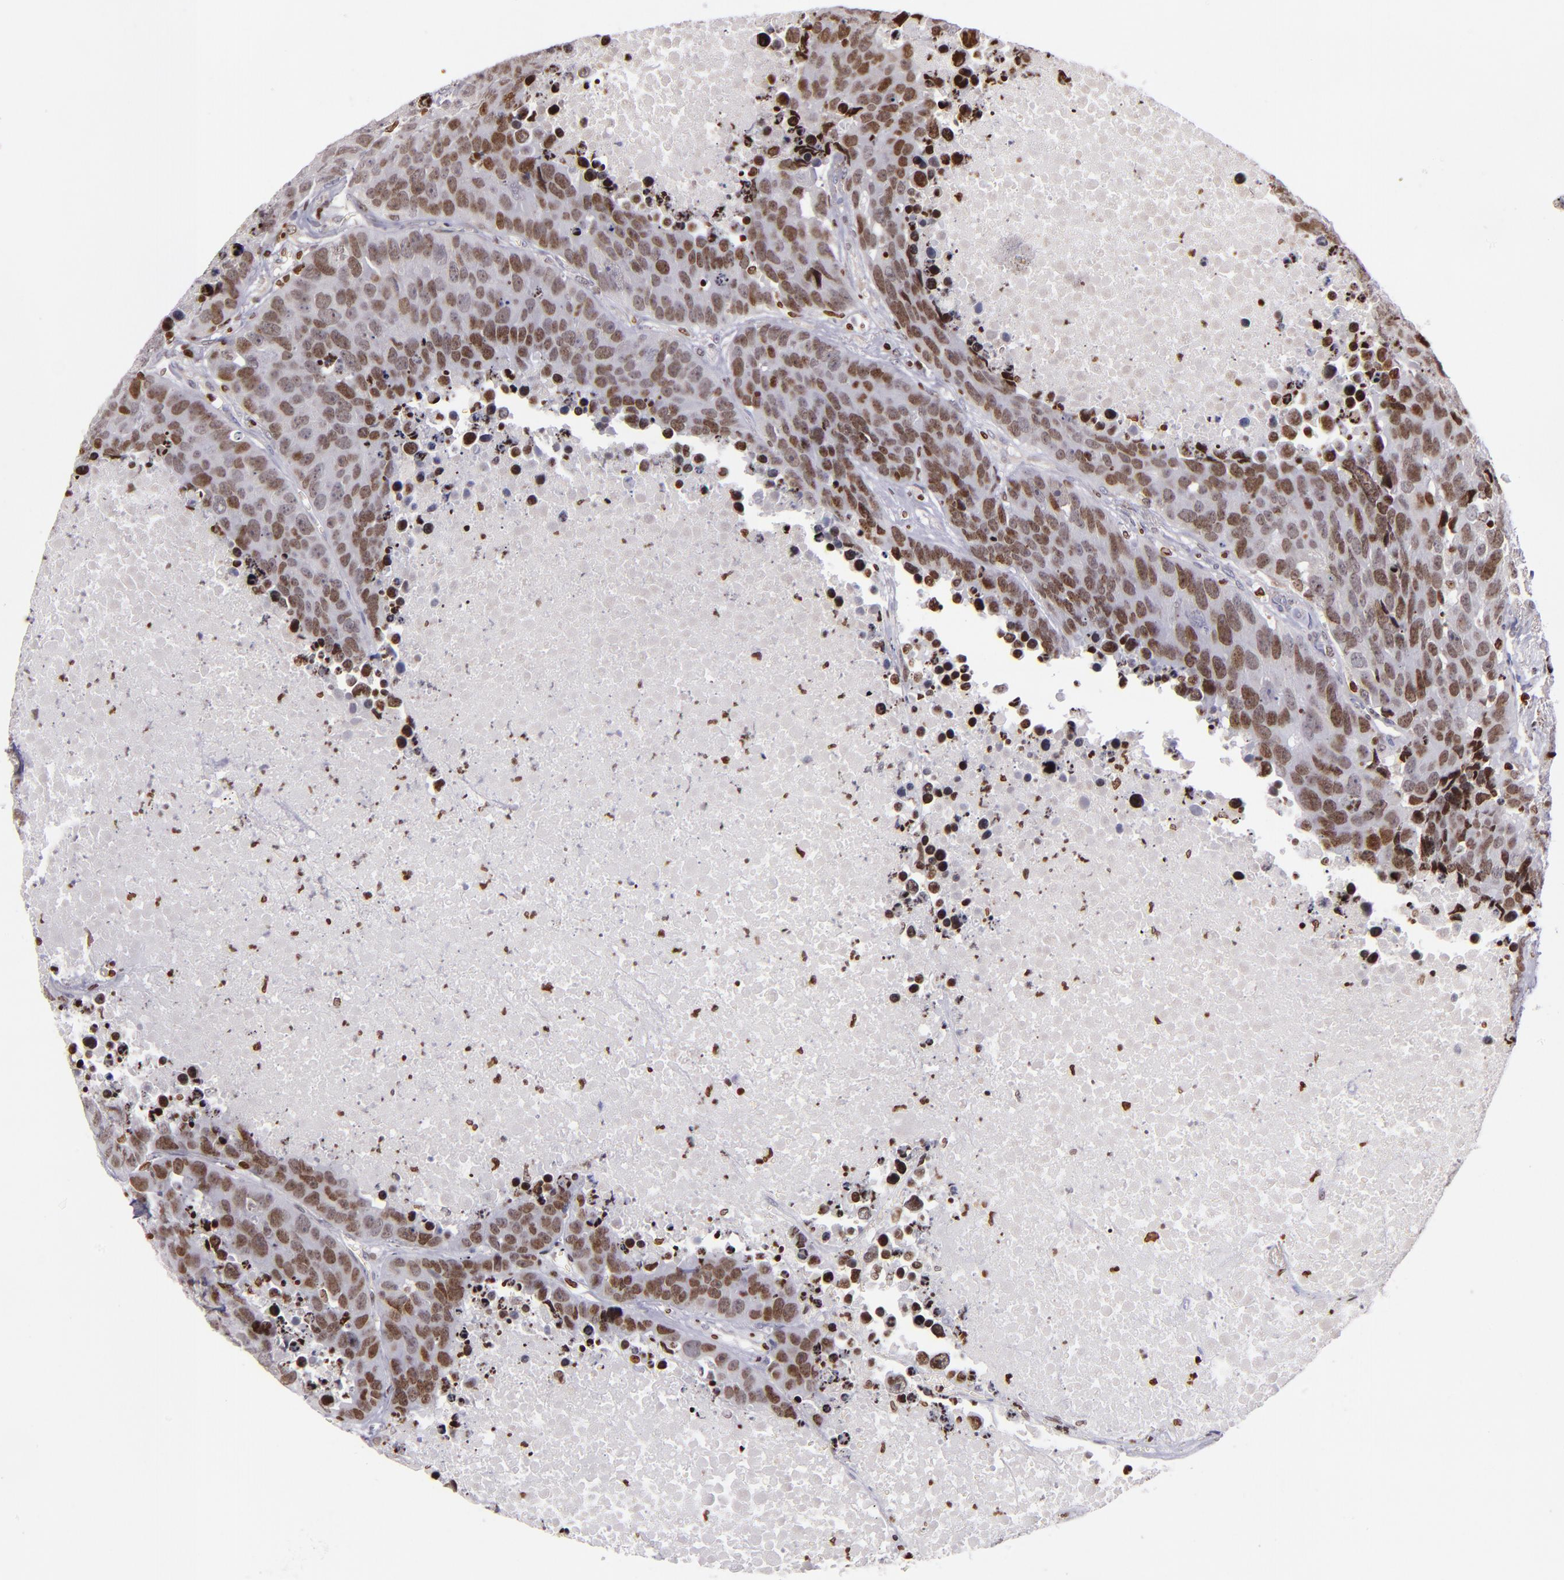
{"staining": {"intensity": "moderate", "quantity": ">75%", "location": "nuclear"}, "tissue": "carcinoid", "cell_type": "Tumor cells", "image_type": "cancer", "snomed": [{"axis": "morphology", "description": "Carcinoid, malignant, NOS"}, {"axis": "topography", "description": "Lung"}], "caption": "An immunohistochemistry image of neoplastic tissue is shown. Protein staining in brown shows moderate nuclear positivity in carcinoid (malignant) within tumor cells.", "gene": "CDKL5", "patient": {"sex": "male", "age": 60}}